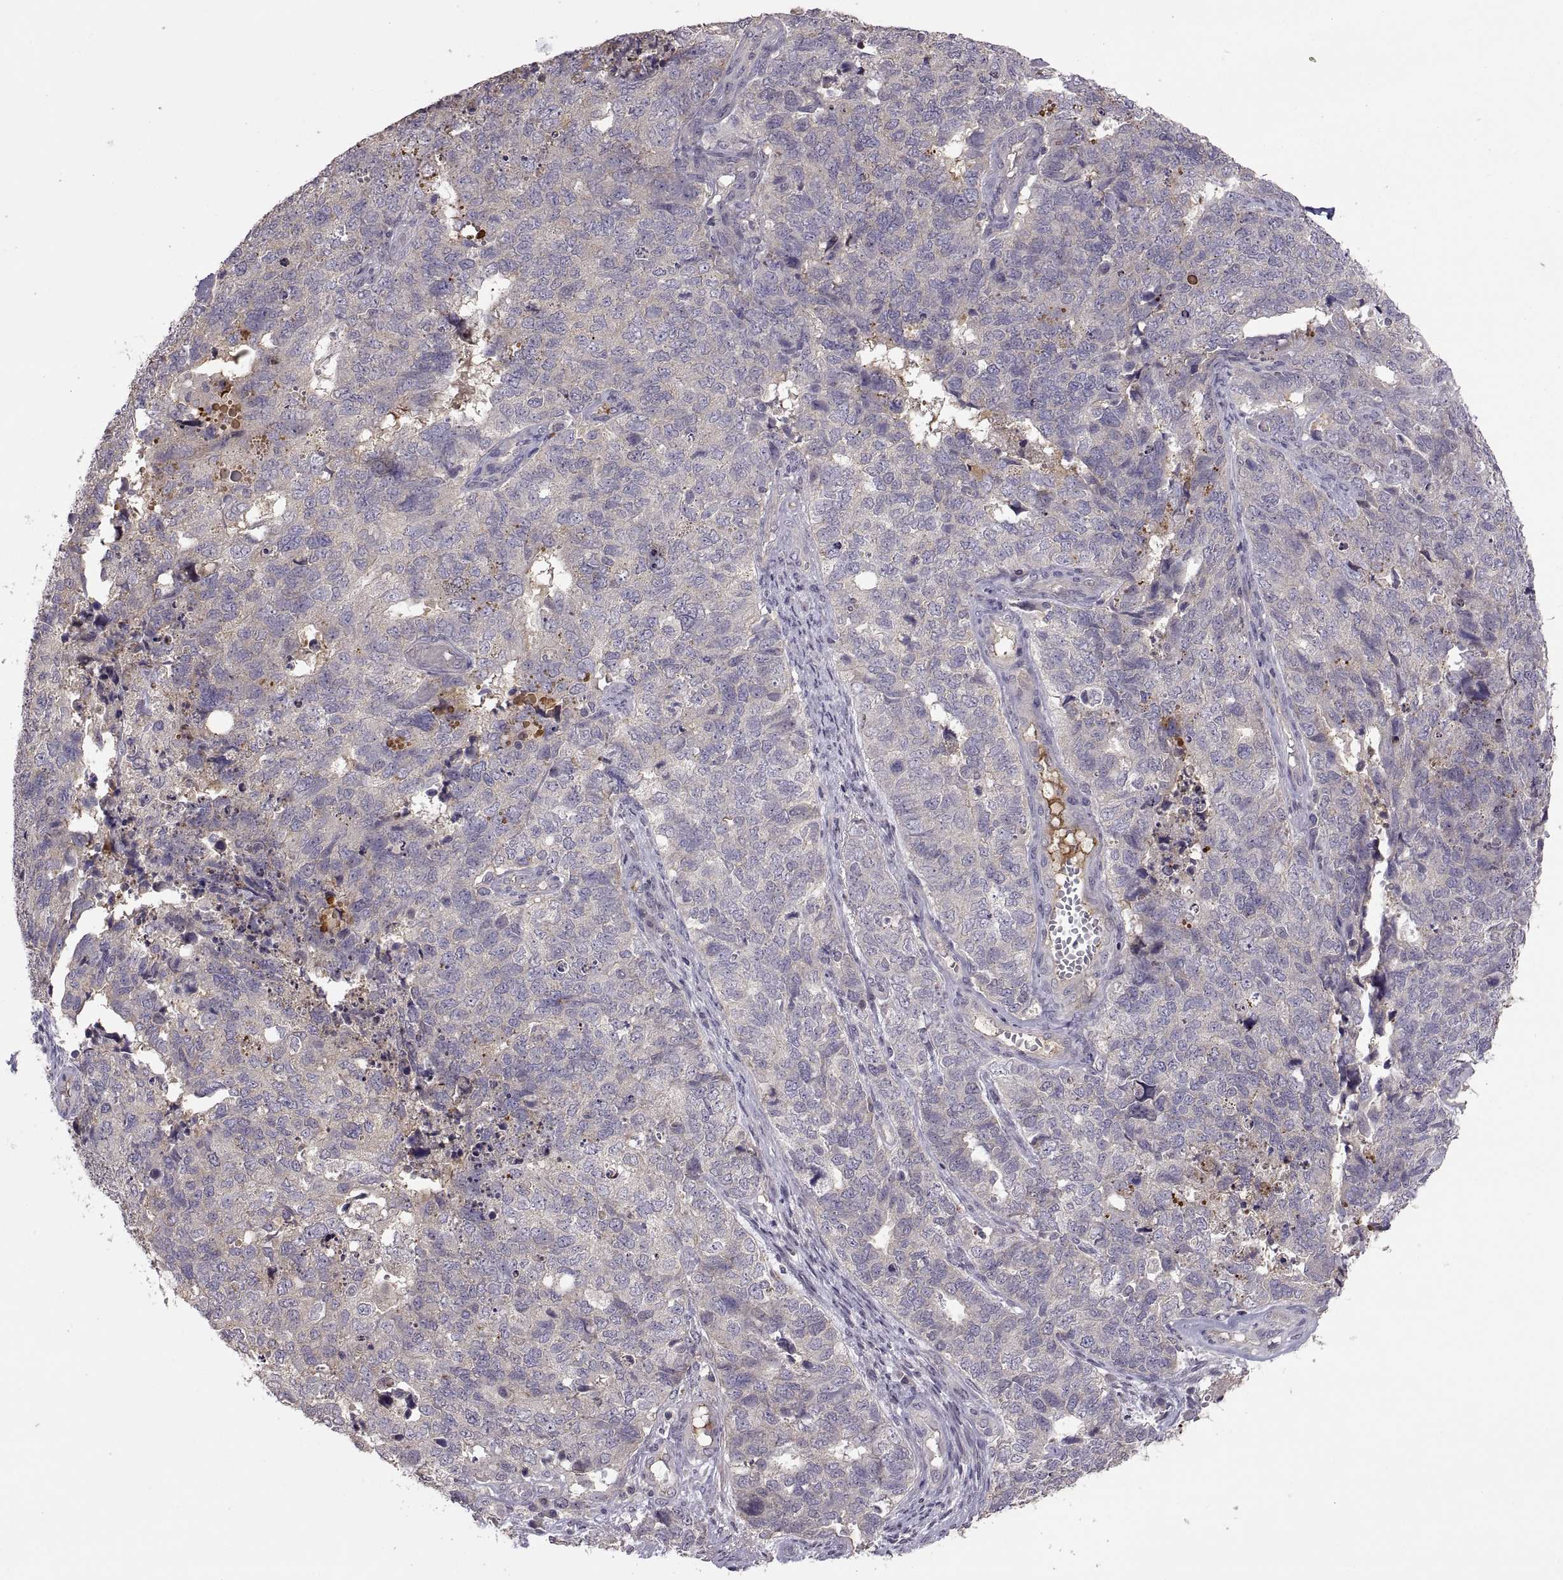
{"staining": {"intensity": "negative", "quantity": "none", "location": "none"}, "tissue": "cervical cancer", "cell_type": "Tumor cells", "image_type": "cancer", "snomed": [{"axis": "morphology", "description": "Squamous cell carcinoma, NOS"}, {"axis": "topography", "description": "Cervix"}], "caption": "DAB immunohistochemical staining of cervical cancer reveals no significant positivity in tumor cells.", "gene": "NMNAT2", "patient": {"sex": "female", "age": 63}}